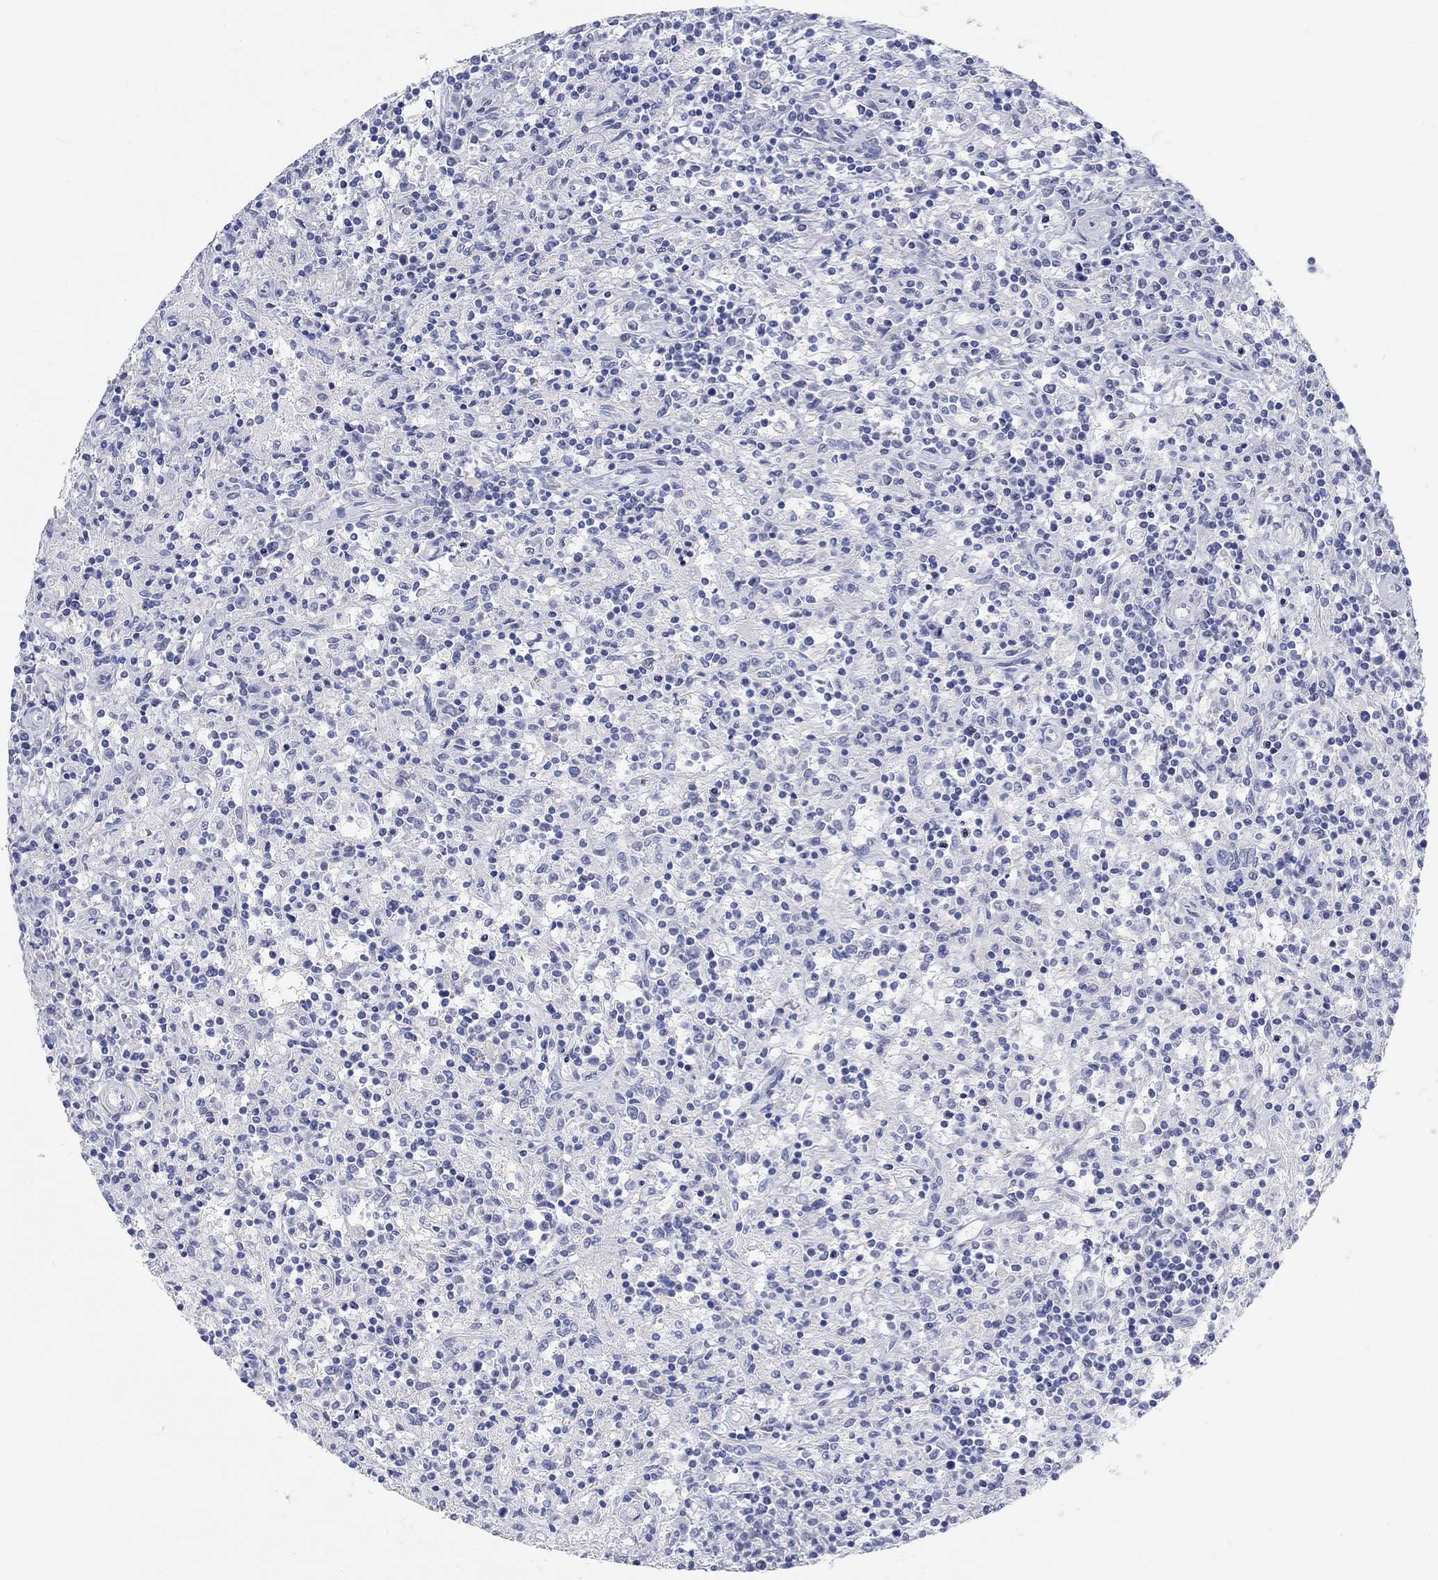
{"staining": {"intensity": "negative", "quantity": "none", "location": "none"}, "tissue": "lymphoma", "cell_type": "Tumor cells", "image_type": "cancer", "snomed": [{"axis": "morphology", "description": "Malignant lymphoma, non-Hodgkin's type, Low grade"}, {"axis": "topography", "description": "Spleen"}], "caption": "Malignant lymphoma, non-Hodgkin's type (low-grade) stained for a protein using immunohistochemistry shows no staining tumor cells.", "gene": "GRIA3", "patient": {"sex": "male", "age": 62}}